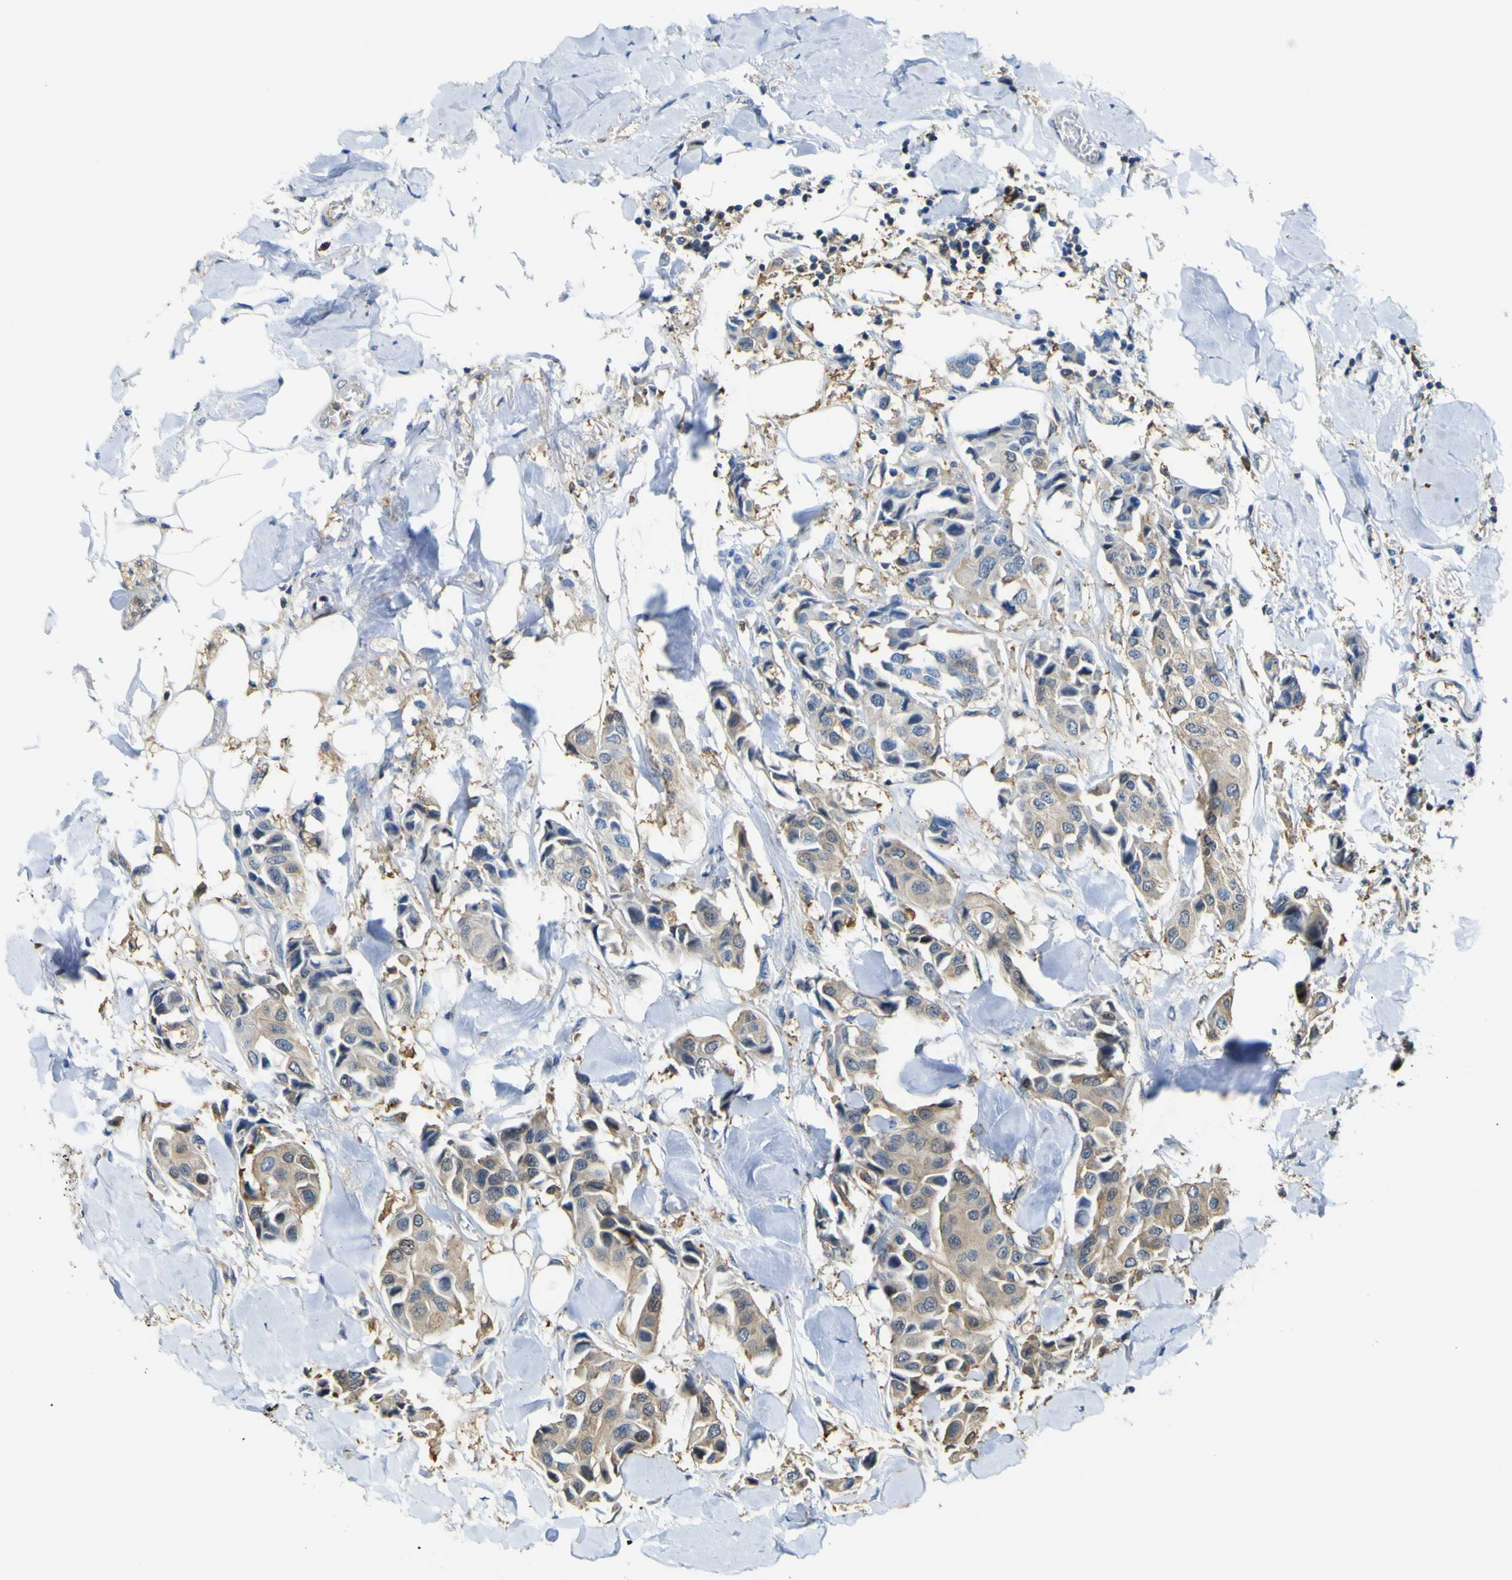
{"staining": {"intensity": "weak", "quantity": ">75%", "location": "cytoplasmic/membranous"}, "tissue": "breast cancer", "cell_type": "Tumor cells", "image_type": "cancer", "snomed": [{"axis": "morphology", "description": "Duct carcinoma"}, {"axis": "topography", "description": "Breast"}], "caption": "Protein staining demonstrates weak cytoplasmic/membranous expression in about >75% of tumor cells in breast cancer (infiltrating ductal carcinoma). (Stains: DAB (3,3'-diaminobenzidine) in brown, nuclei in blue, Microscopy: brightfield microscopy at high magnification).", "gene": "ABHD3", "patient": {"sex": "female", "age": 80}}